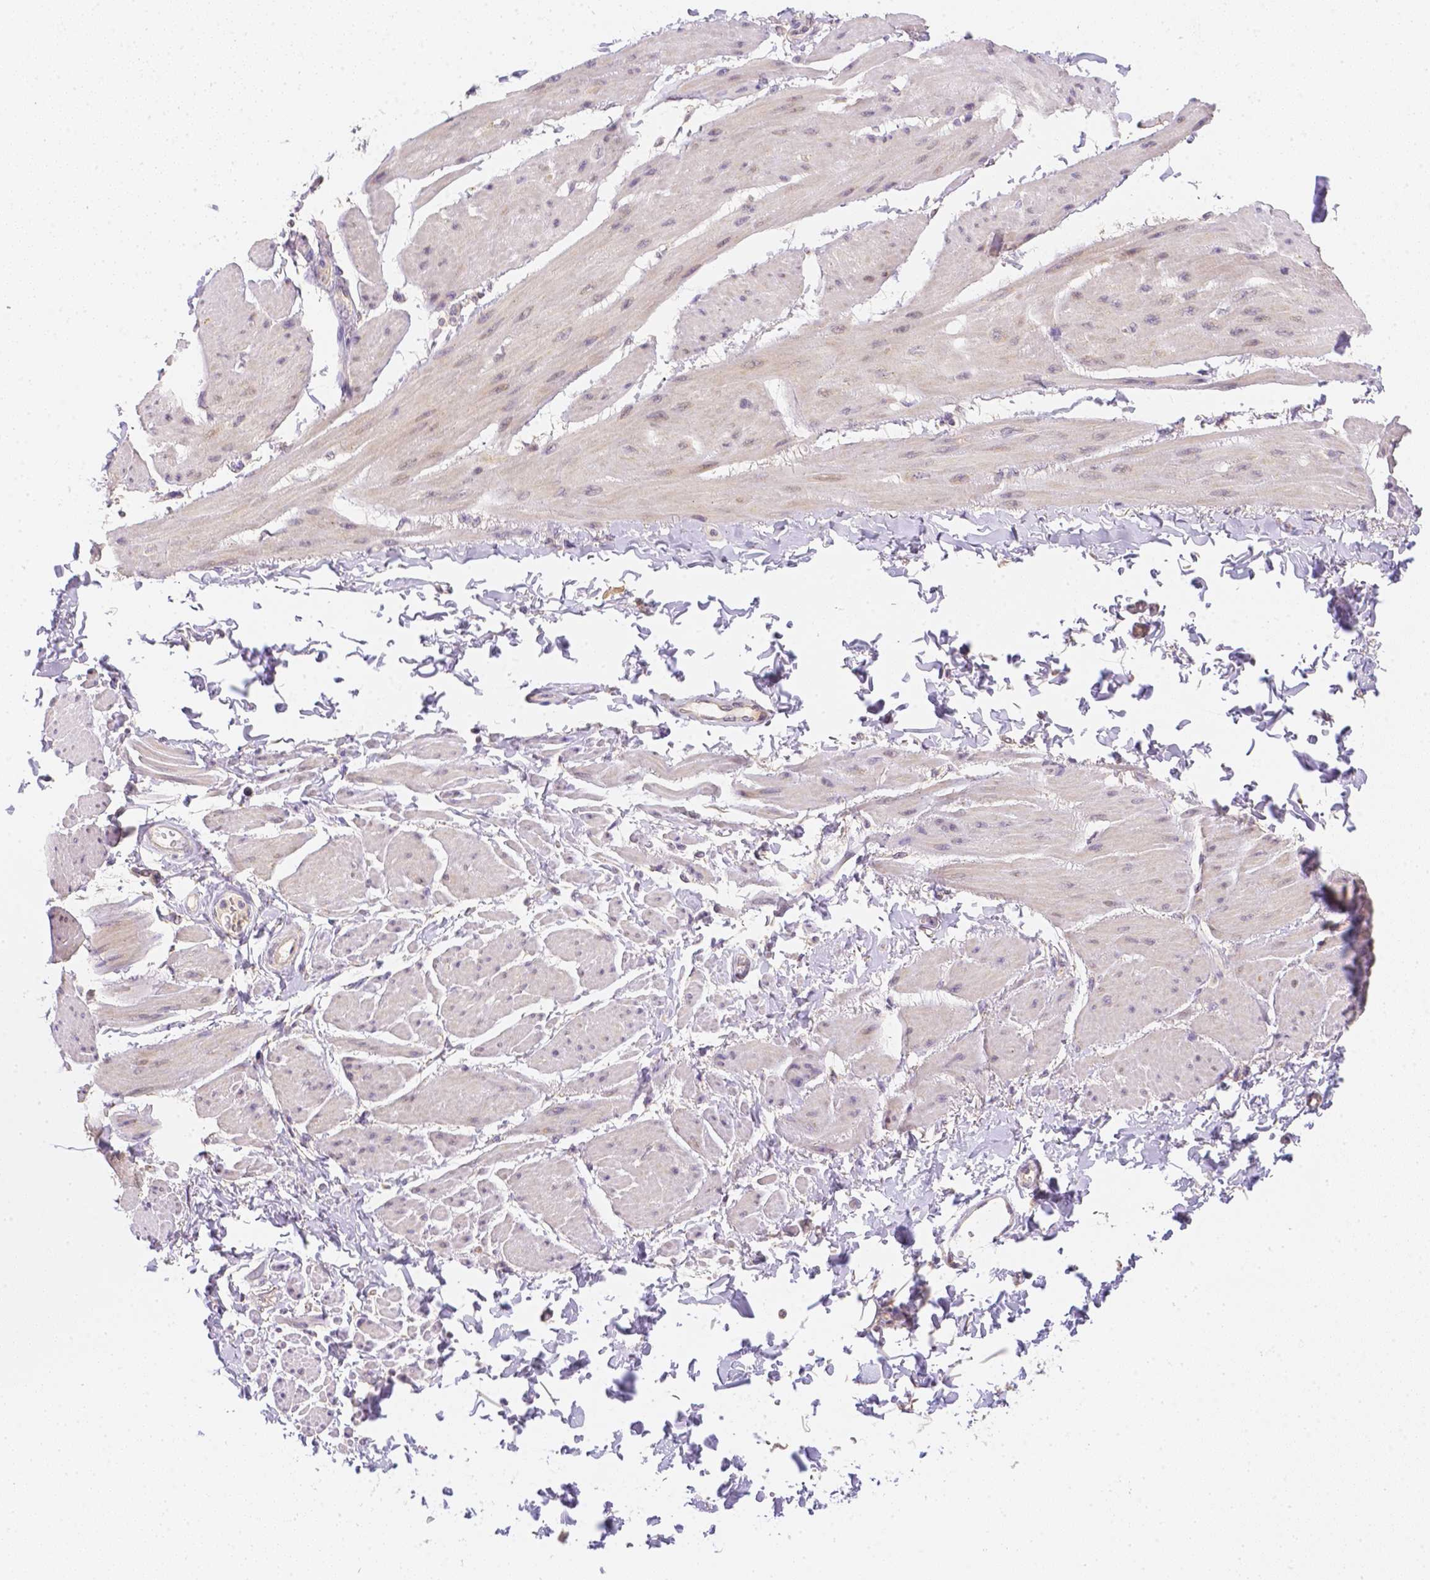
{"staining": {"intensity": "negative", "quantity": "none", "location": "none"}, "tissue": "adipose tissue", "cell_type": "Adipocytes", "image_type": "normal", "snomed": [{"axis": "morphology", "description": "Normal tissue, NOS"}, {"axis": "topography", "description": "Prostate"}, {"axis": "topography", "description": "Peripheral nerve tissue"}], "caption": "IHC image of benign adipose tissue stained for a protein (brown), which reveals no expression in adipocytes. The staining was performed using DAB (3,3'-diaminobenzidine) to visualize the protein expression in brown, while the nuclei were stained in blue with hematoxylin (Magnification: 20x).", "gene": "C10orf67", "patient": {"sex": "male", "age": 55}}